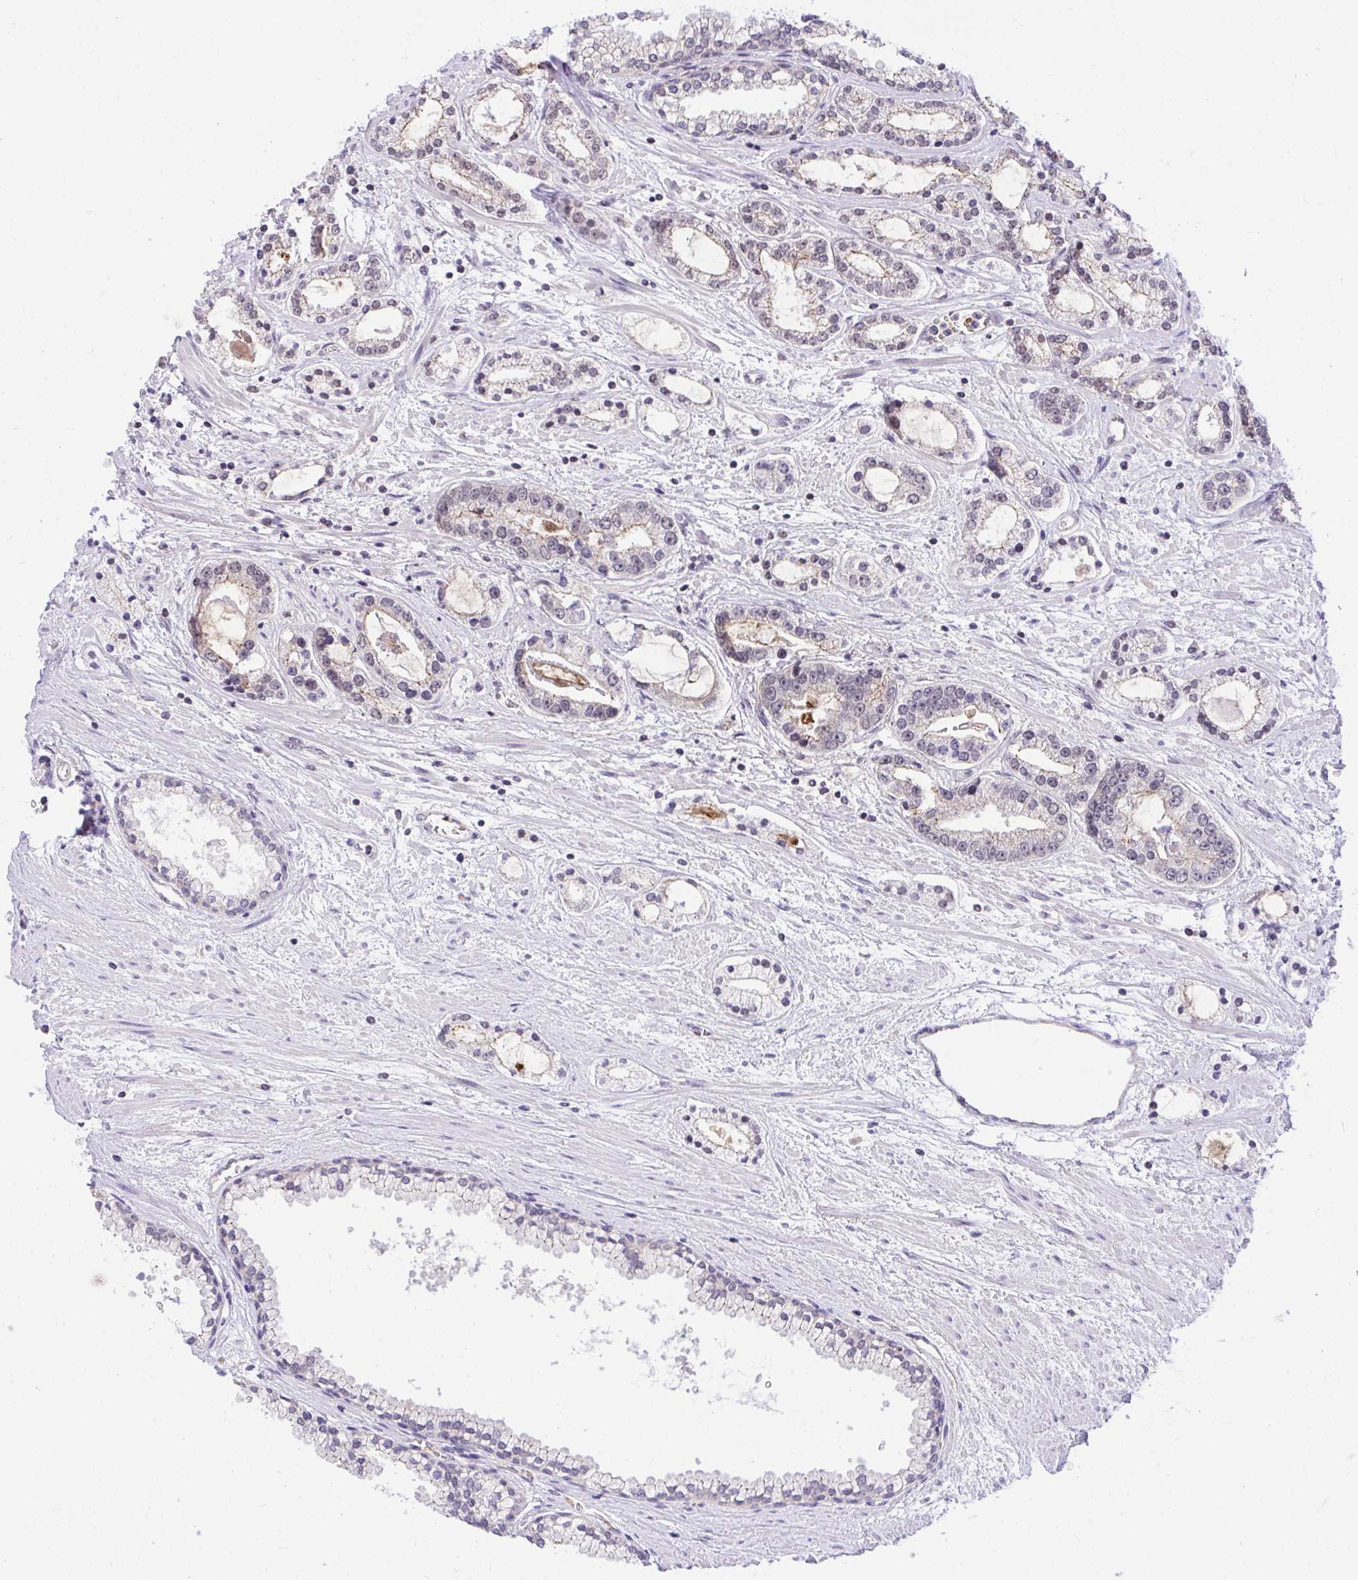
{"staining": {"intensity": "negative", "quantity": "none", "location": "none"}, "tissue": "prostate cancer", "cell_type": "Tumor cells", "image_type": "cancer", "snomed": [{"axis": "morphology", "description": "Adenocarcinoma, Medium grade"}, {"axis": "topography", "description": "Prostate"}], "caption": "Photomicrograph shows no protein expression in tumor cells of prostate adenocarcinoma (medium-grade) tissue. (DAB (3,3'-diaminobenzidine) IHC with hematoxylin counter stain).", "gene": "PPP1CA", "patient": {"sex": "male", "age": 57}}